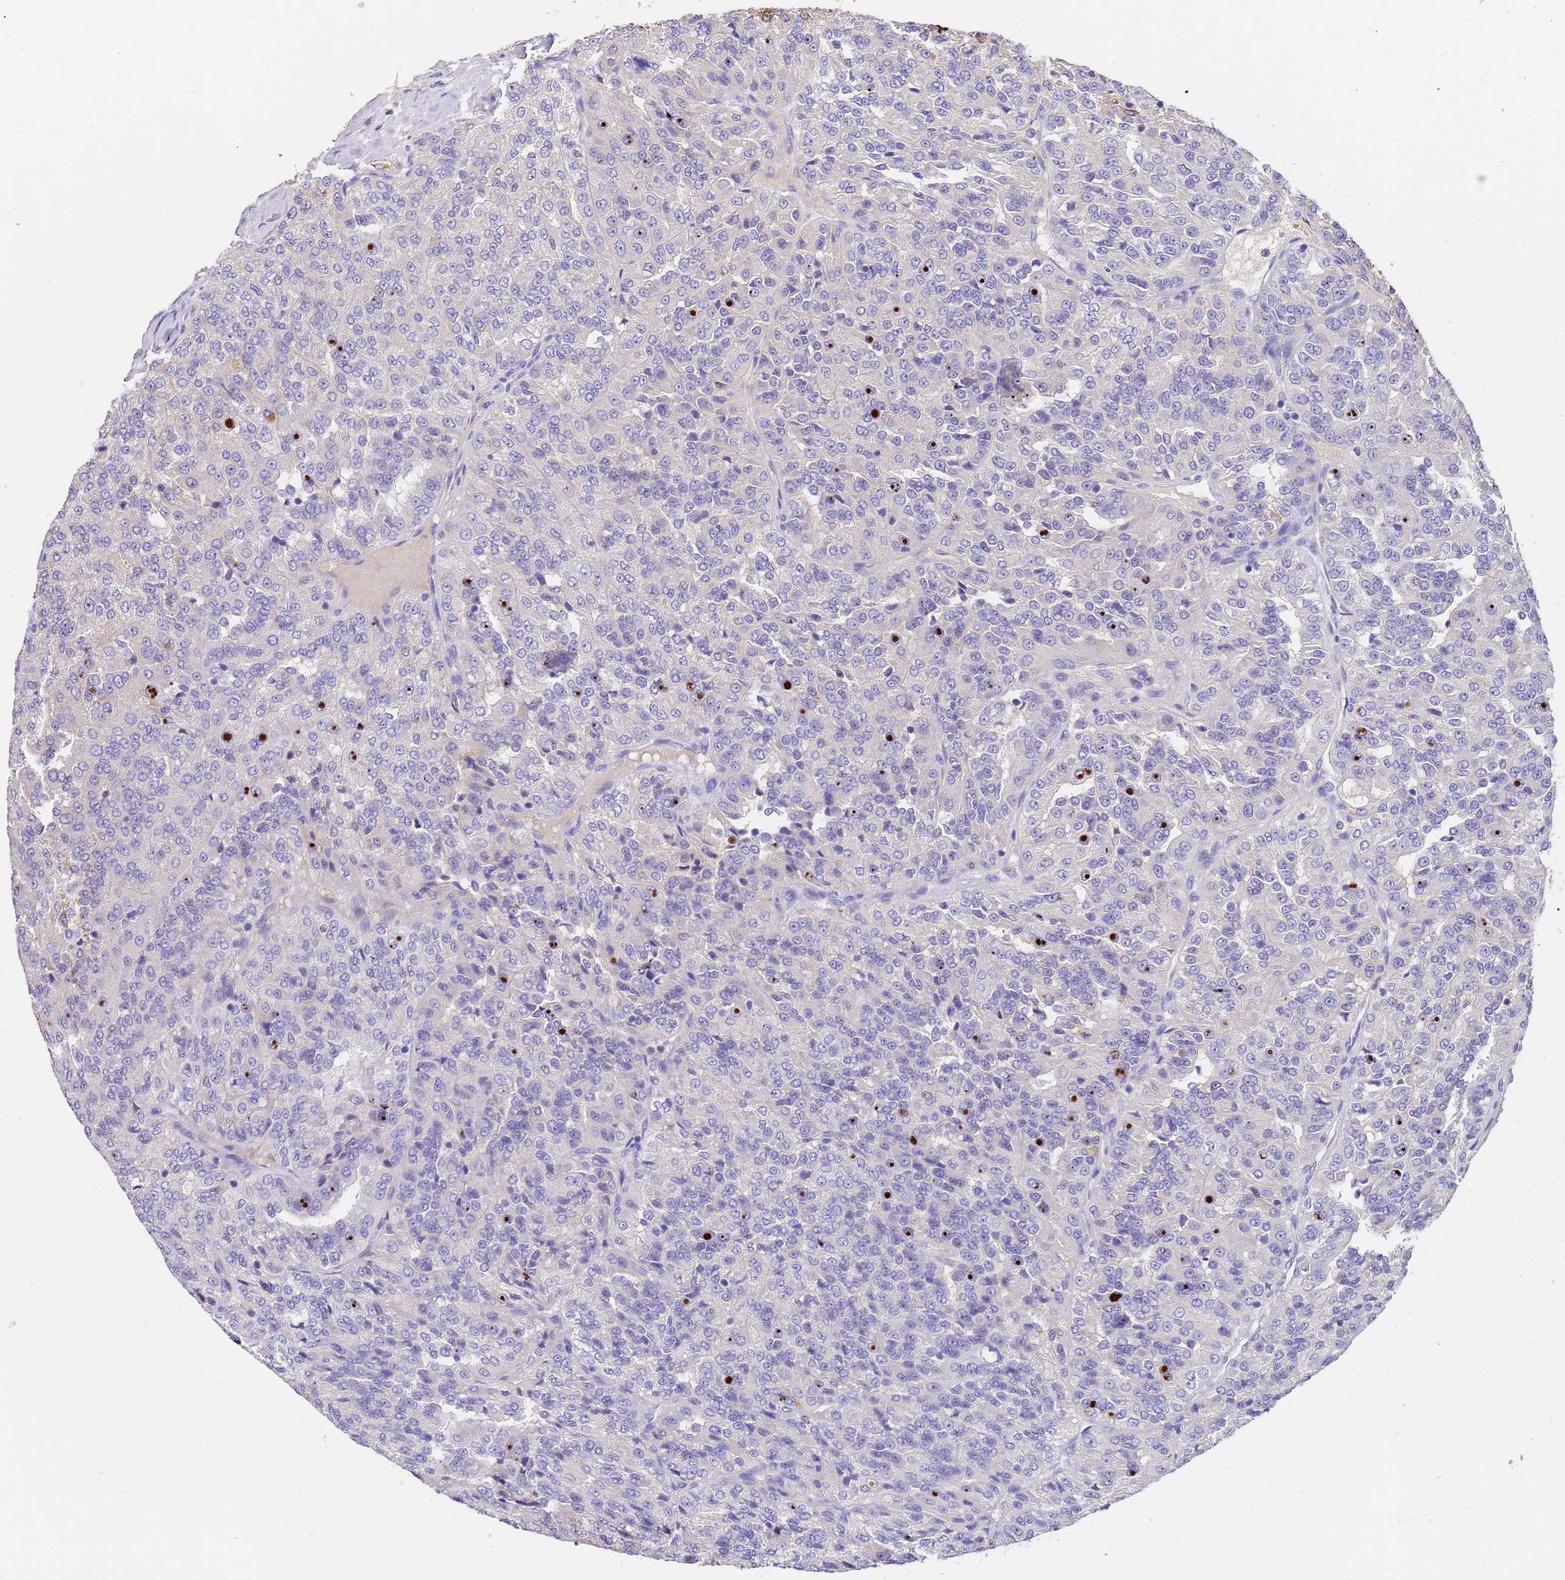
{"staining": {"intensity": "moderate", "quantity": "<25%", "location": "cytoplasmic/membranous"}, "tissue": "renal cancer", "cell_type": "Tumor cells", "image_type": "cancer", "snomed": [{"axis": "morphology", "description": "Adenocarcinoma, NOS"}, {"axis": "topography", "description": "Kidney"}], "caption": "A histopathology image of adenocarcinoma (renal) stained for a protein shows moderate cytoplasmic/membranous brown staining in tumor cells. (IHC, brightfield microscopy, high magnification).", "gene": "SLC24A3", "patient": {"sex": "female", "age": 63}}